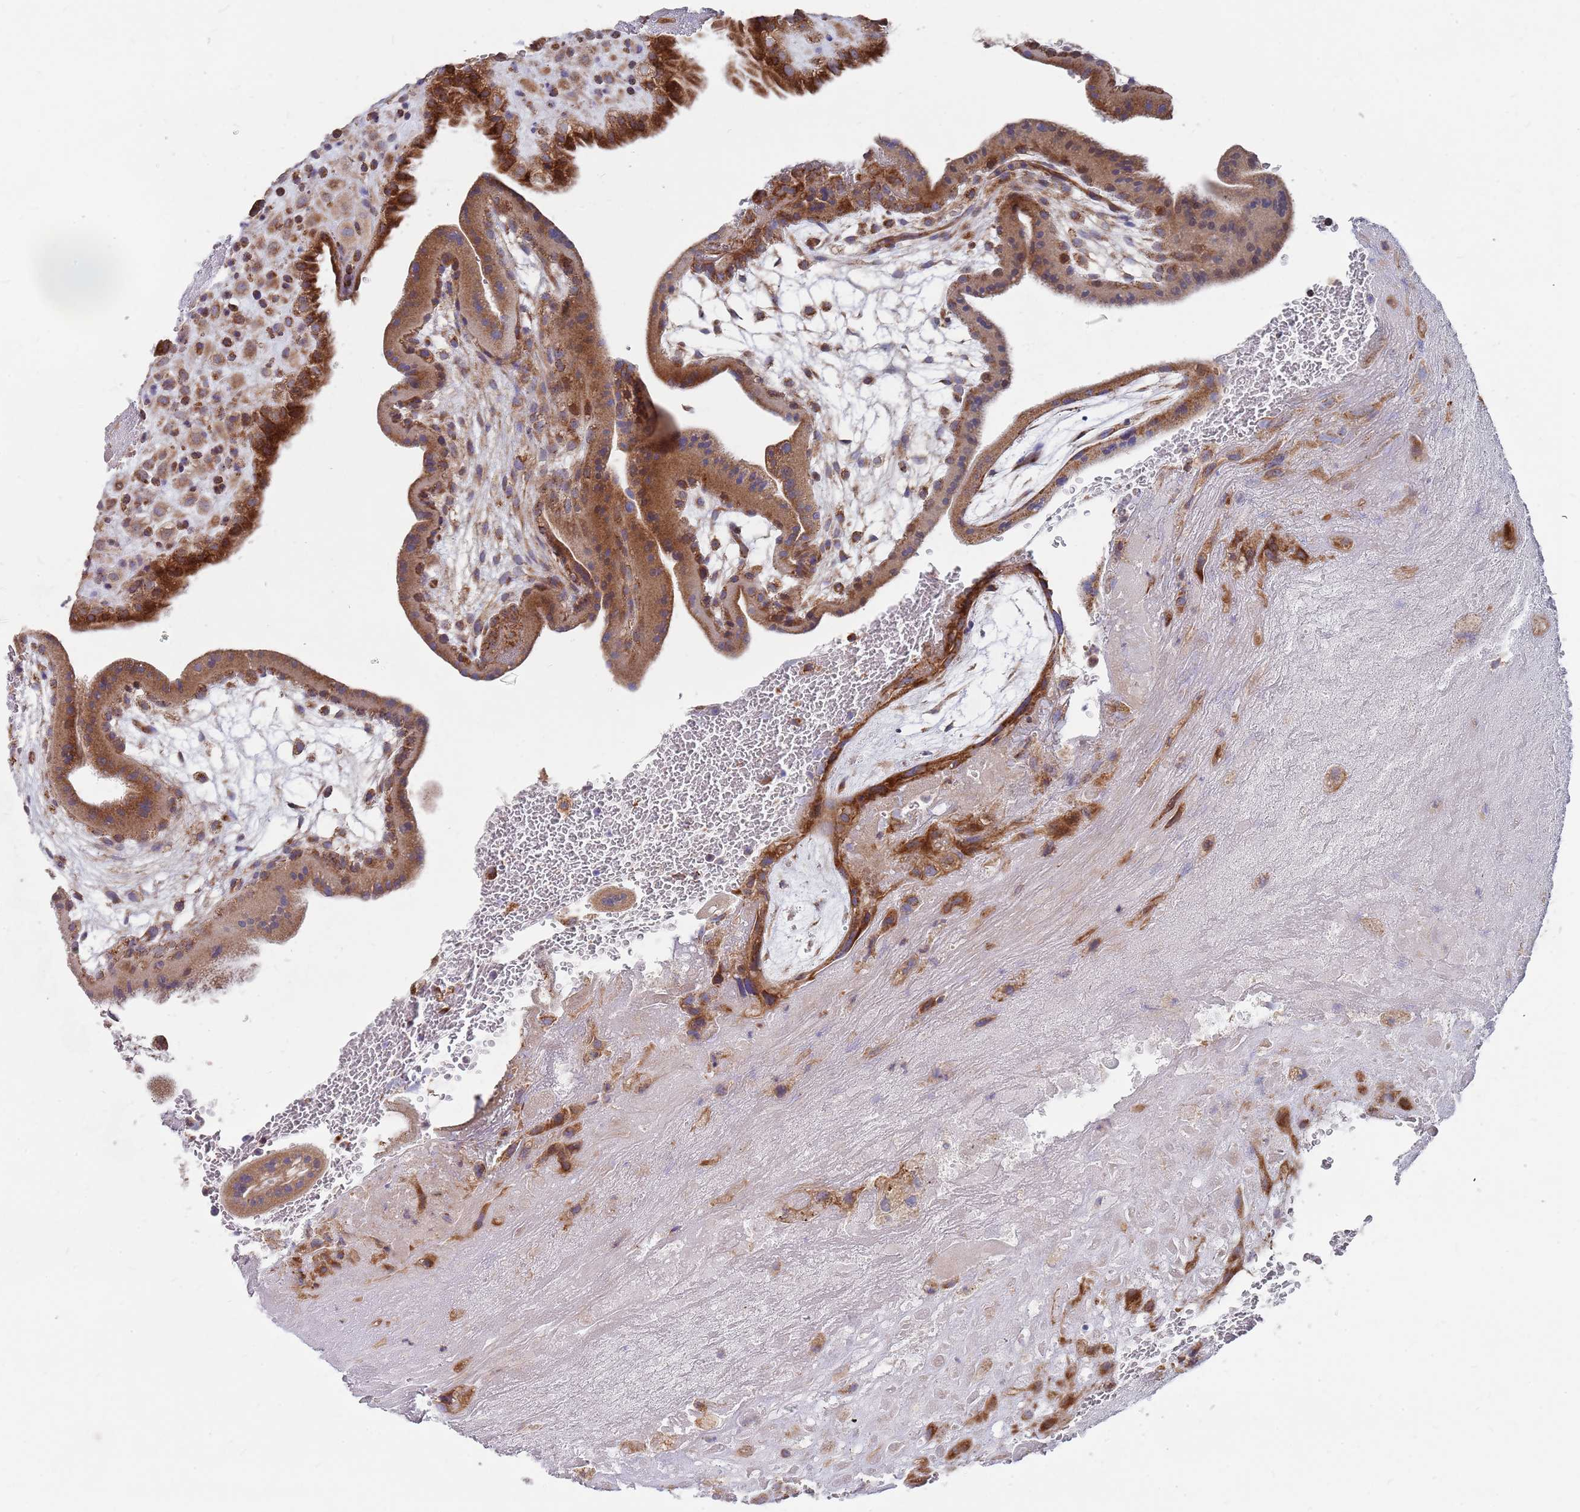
{"staining": {"intensity": "moderate", "quantity": ">75%", "location": "cytoplasmic/membranous"}, "tissue": "placenta", "cell_type": "Decidual cells", "image_type": "normal", "snomed": [{"axis": "morphology", "description": "Normal tissue, NOS"}, {"axis": "topography", "description": "Placenta"}], "caption": "Decidual cells exhibit moderate cytoplasmic/membranous positivity in approximately >75% of cells in benign placenta.", "gene": "WDFY3", "patient": {"sex": "female", "age": 35}}